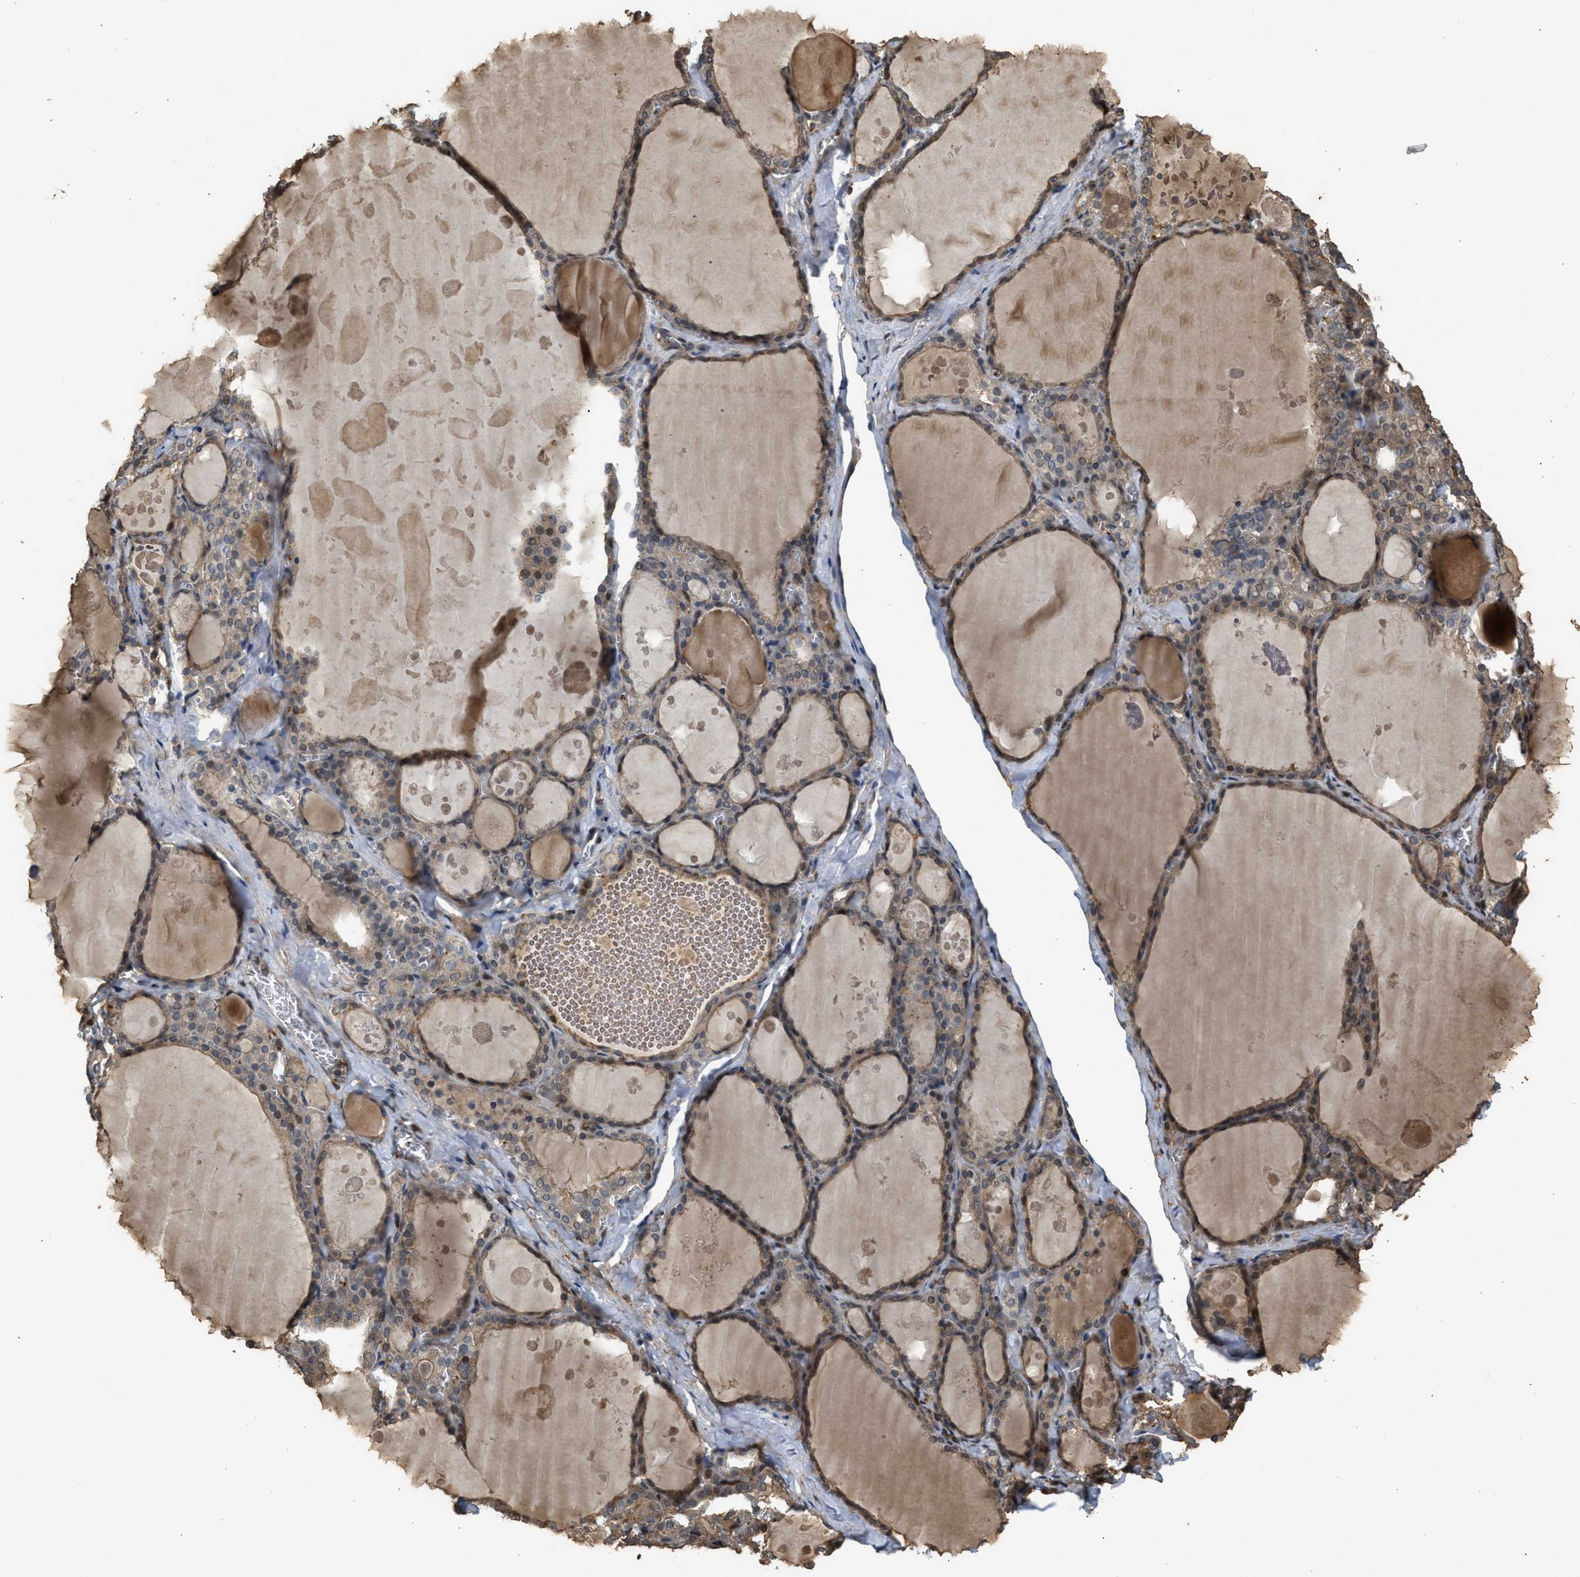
{"staining": {"intensity": "moderate", "quantity": ">75%", "location": "cytoplasmic/membranous"}, "tissue": "thyroid gland", "cell_type": "Glandular cells", "image_type": "normal", "snomed": [{"axis": "morphology", "description": "Normal tissue, NOS"}, {"axis": "topography", "description": "Thyroid gland"}], "caption": "The histopathology image reveals a brown stain indicating the presence of a protein in the cytoplasmic/membranous of glandular cells in thyroid gland. Using DAB (3,3'-diaminobenzidine) (brown) and hematoxylin (blue) stains, captured at high magnification using brightfield microscopy.", "gene": "ARHGDIA", "patient": {"sex": "male", "age": 56}}